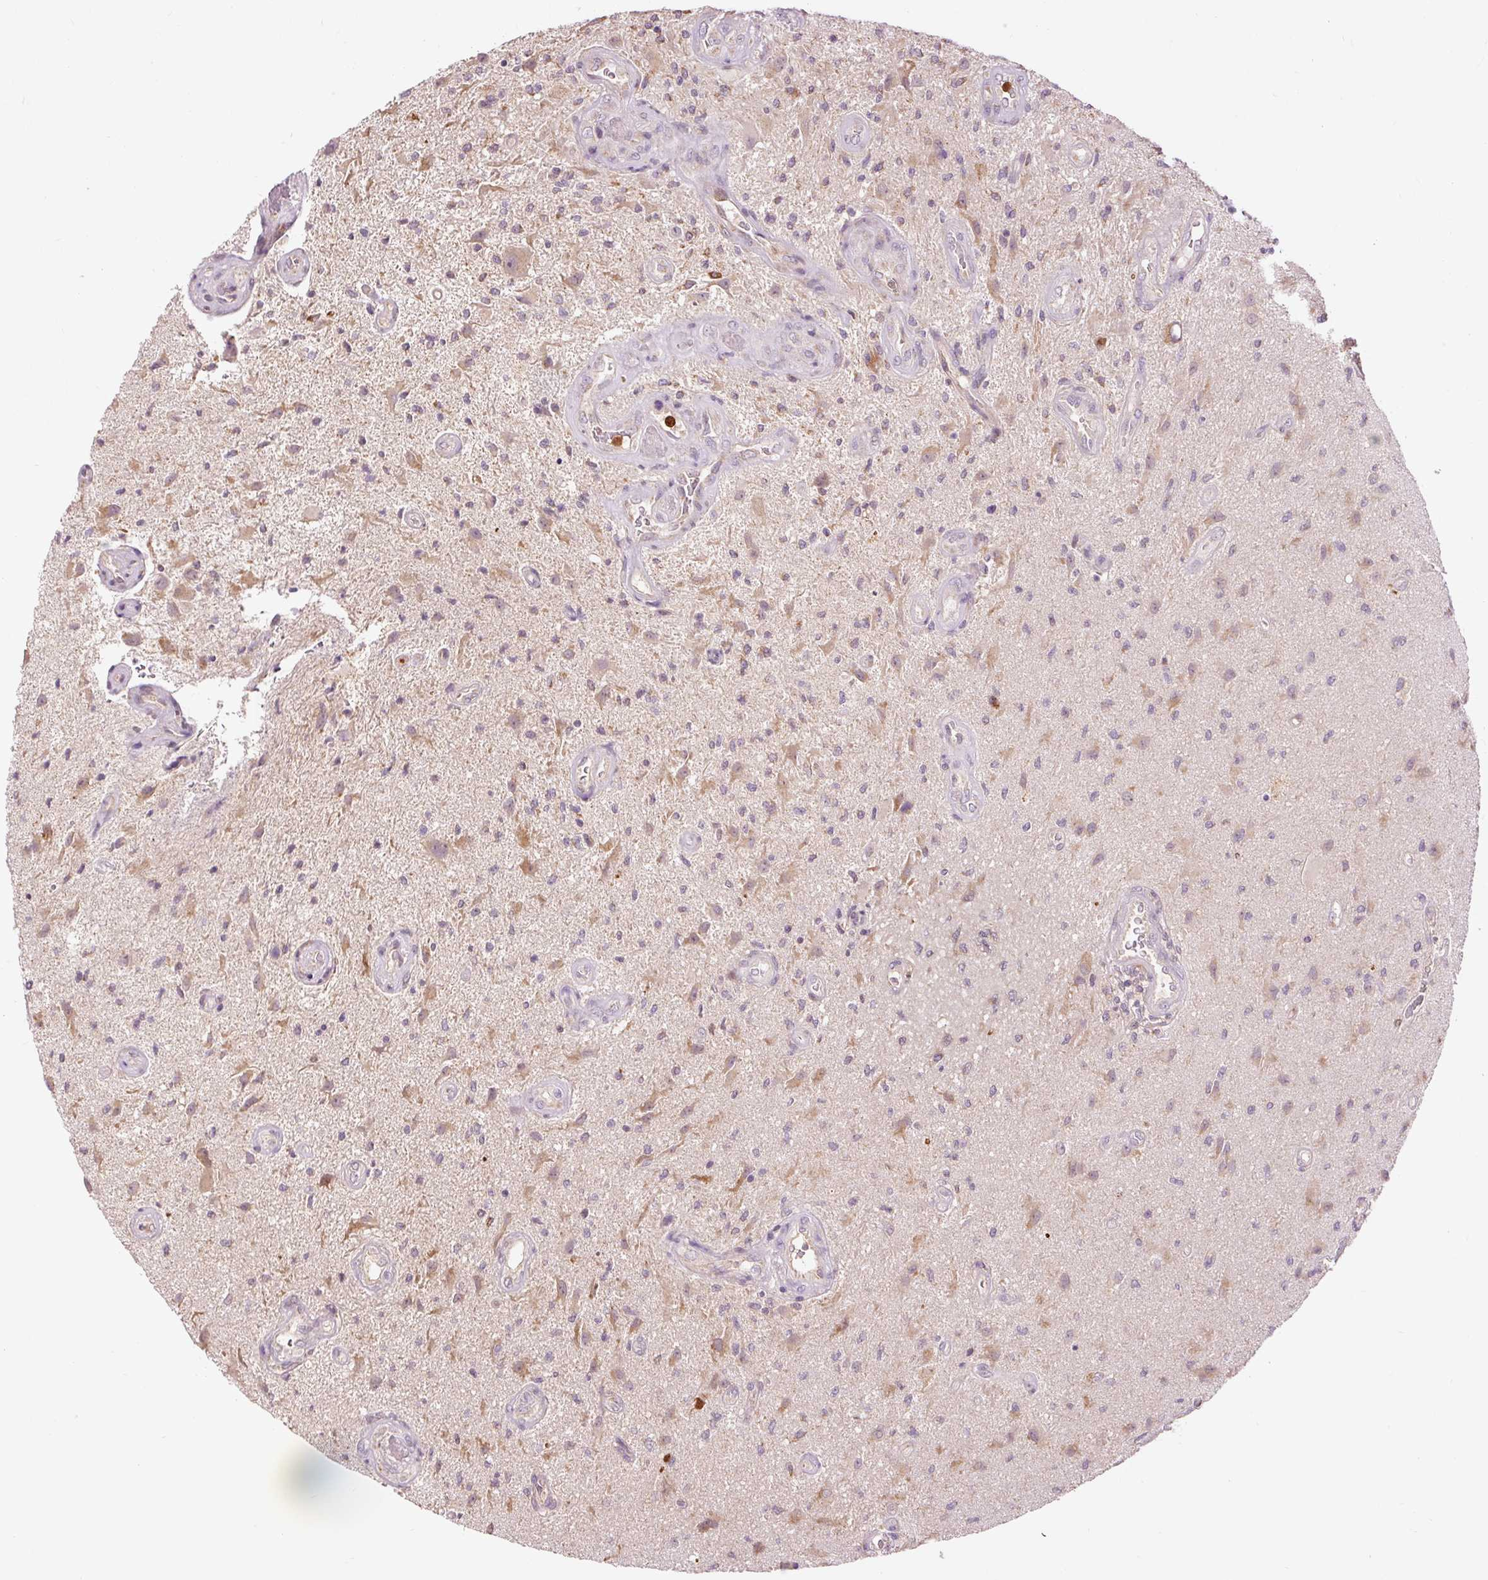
{"staining": {"intensity": "weak", "quantity": "25%-75%", "location": "cytoplasmic/membranous"}, "tissue": "glioma", "cell_type": "Tumor cells", "image_type": "cancer", "snomed": [{"axis": "morphology", "description": "Glioma, malignant, High grade"}, {"axis": "topography", "description": "Brain"}], "caption": "Immunohistochemistry (IHC) micrograph of glioma stained for a protein (brown), which exhibits low levels of weak cytoplasmic/membranous staining in about 25%-75% of tumor cells.", "gene": "PRDX5", "patient": {"sex": "male", "age": 67}}